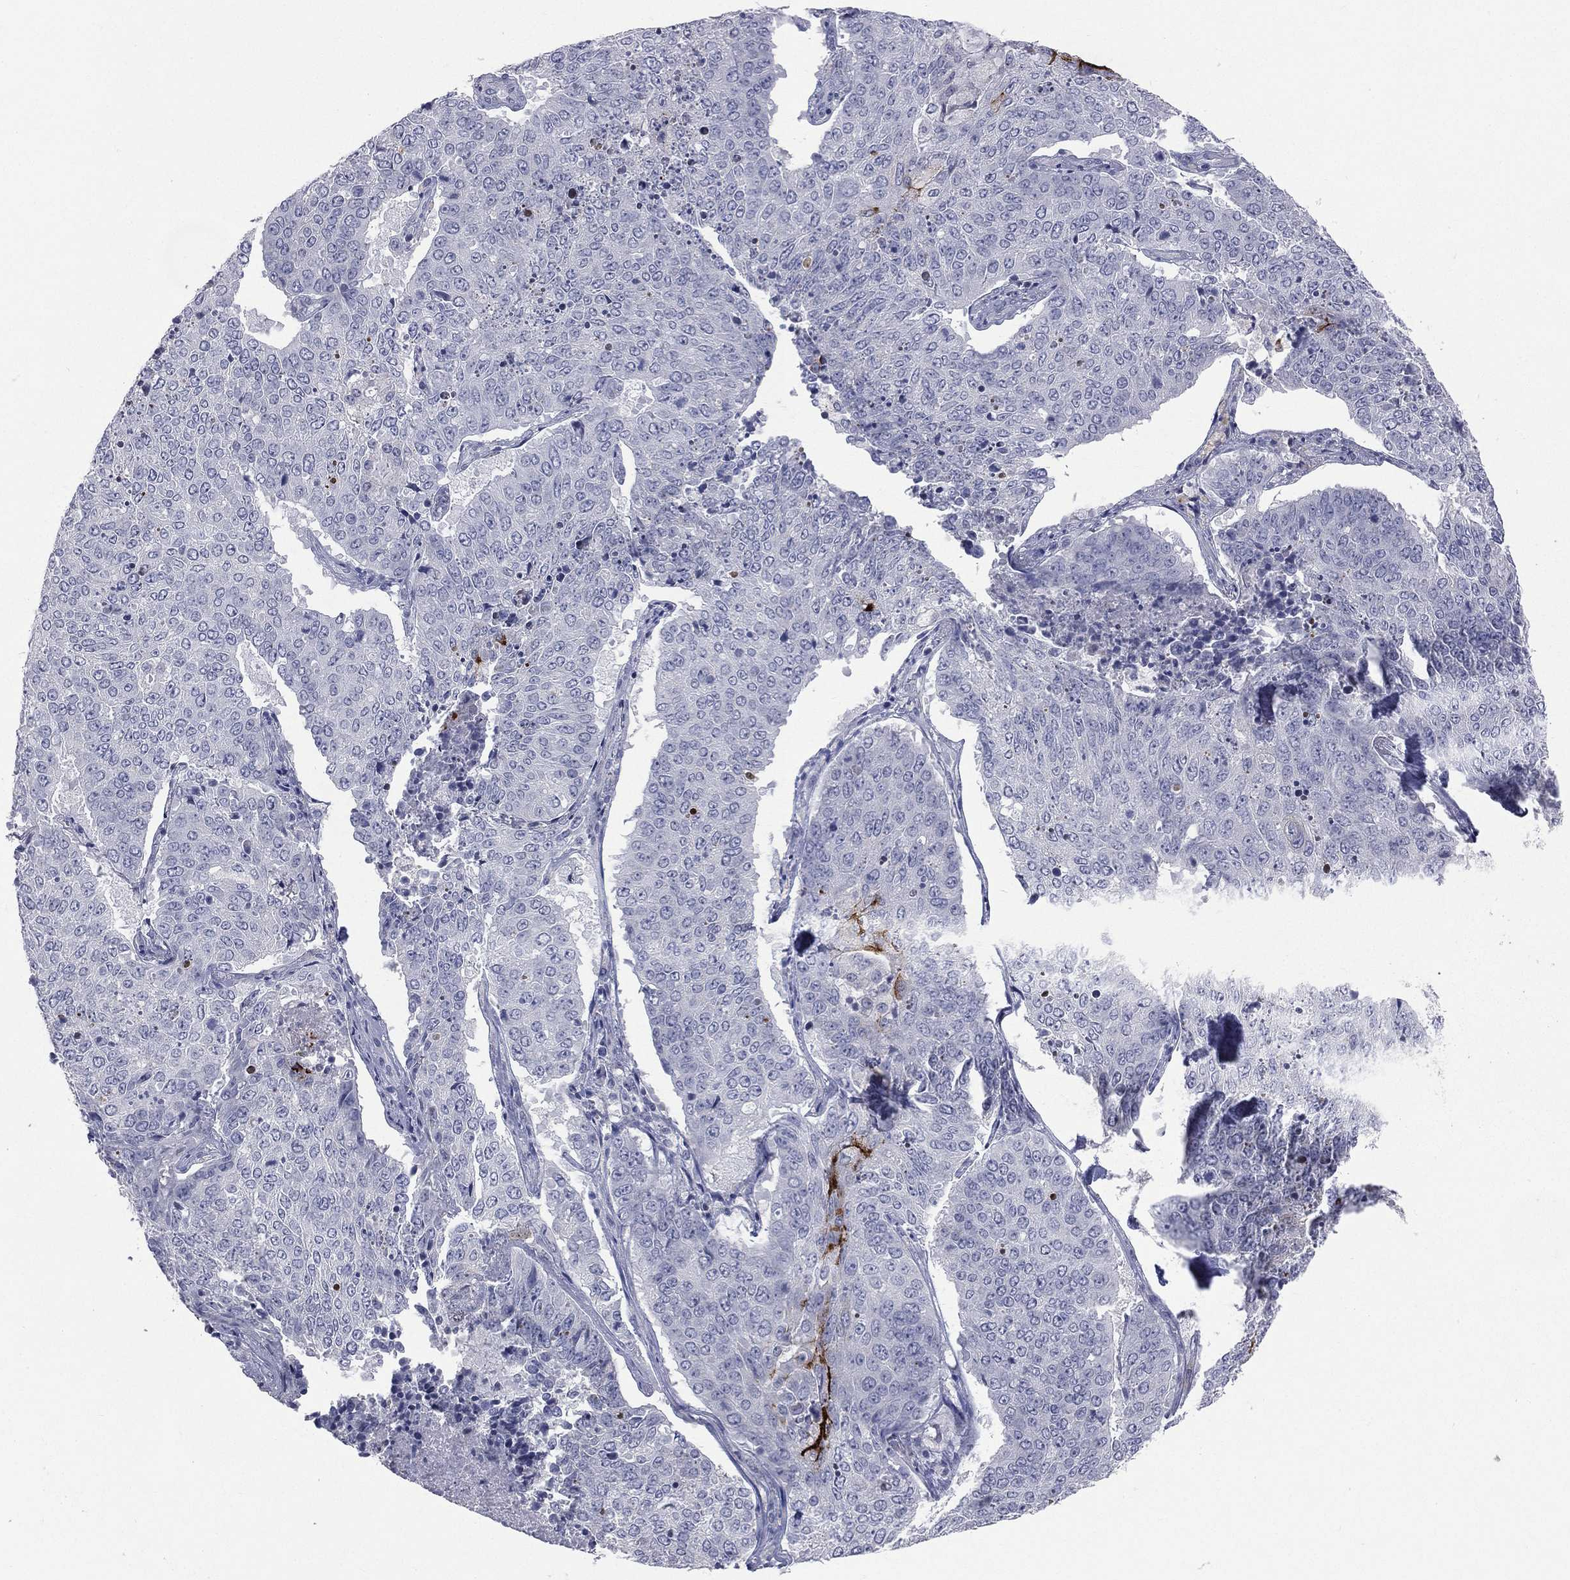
{"staining": {"intensity": "strong", "quantity": "<25%", "location": "cytoplasmic/membranous"}, "tissue": "lung cancer", "cell_type": "Tumor cells", "image_type": "cancer", "snomed": [{"axis": "morphology", "description": "Normal tissue, NOS"}, {"axis": "morphology", "description": "Squamous cell carcinoma, NOS"}, {"axis": "topography", "description": "Bronchus"}, {"axis": "topography", "description": "Lung"}], "caption": "Tumor cells show strong cytoplasmic/membranous staining in about <25% of cells in squamous cell carcinoma (lung).", "gene": "DMKN", "patient": {"sex": "male", "age": 64}}